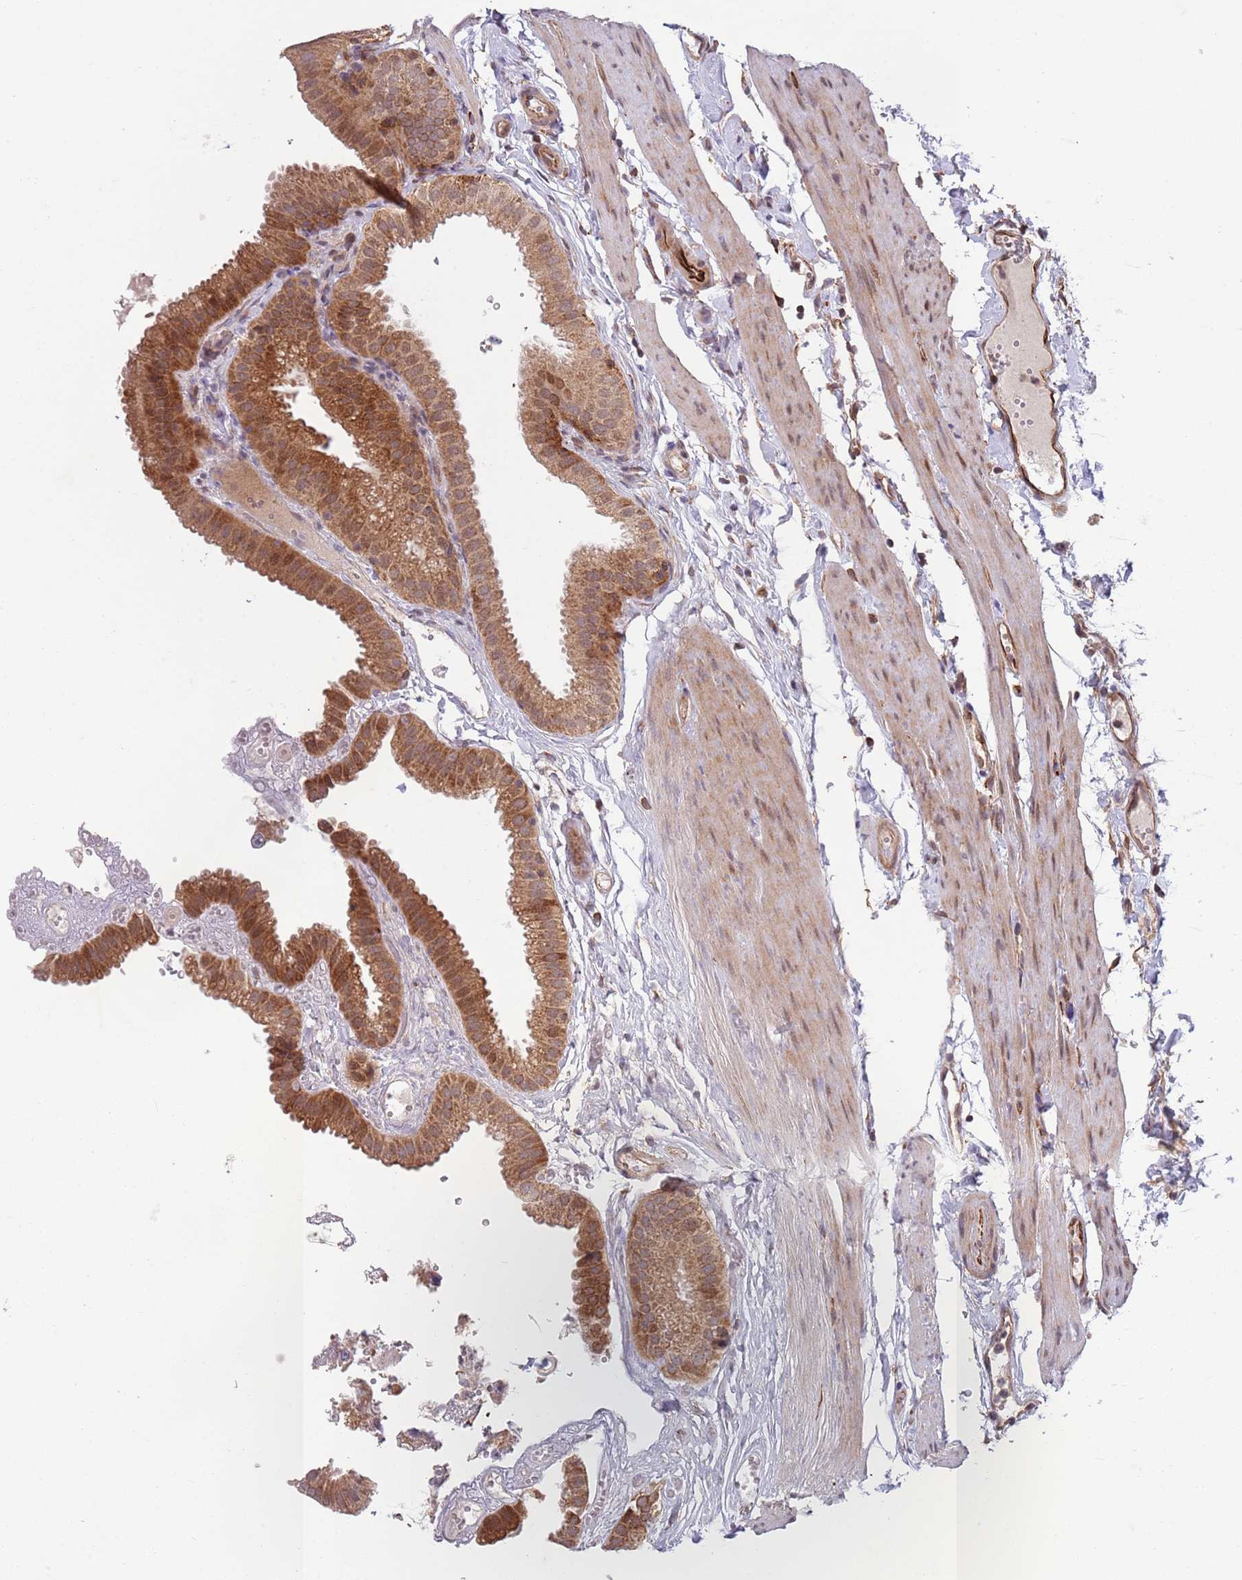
{"staining": {"intensity": "moderate", "quantity": ">75%", "location": "cytoplasmic/membranous,nuclear"}, "tissue": "gallbladder", "cell_type": "Glandular cells", "image_type": "normal", "snomed": [{"axis": "morphology", "description": "Normal tissue, NOS"}, {"axis": "topography", "description": "Gallbladder"}], "caption": "A high-resolution histopathology image shows immunohistochemistry (IHC) staining of unremarkable gallbladder, which shows moderate cytoplasmic/membranous,nuclear staining in approximately >75% of glandular cells. (brown staining indicates protein expression, while blue staining denotes nuclei).", "gene": "CHD9", "patient": {"sex": "female", "age": 61}}